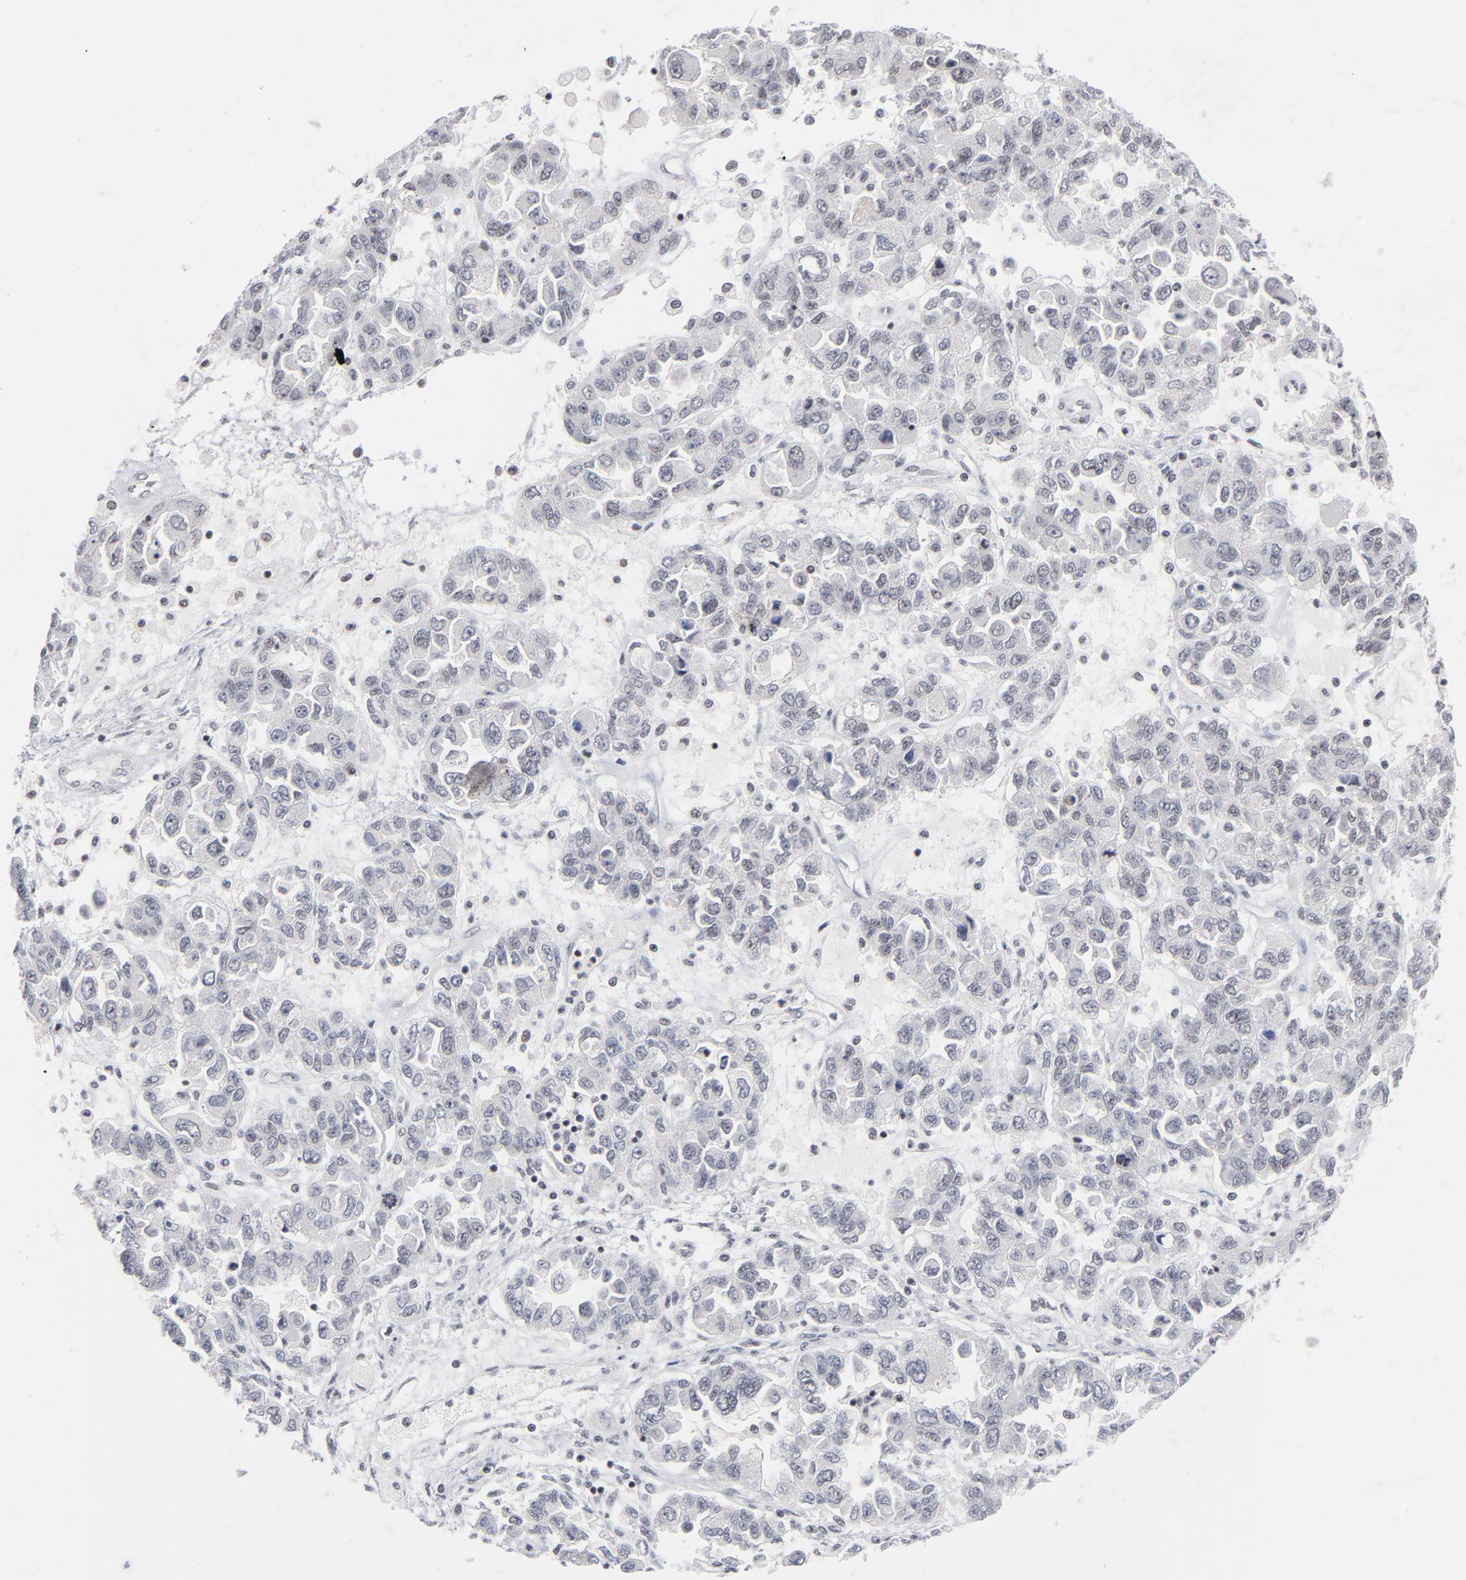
{"staining": {"intensity": "negative", "quantity": "none", "location": "none"}, "tissue": "ovarian cancer", "cell_type": "Tumor cells", "image_type": "cancer", "snomed": [{"axis": "morphology", "description": "Cystadenocarcinoma, serous, NOS"}, {"axis": "topography", "description": "Ovary"}], "caption": "Micrograph shows no protein staining in tumor cells of ovarian serous cystadenocarcinoma tissue.", "gene": "ZNF143", "patient": {"sex": "female", "age": 84}}